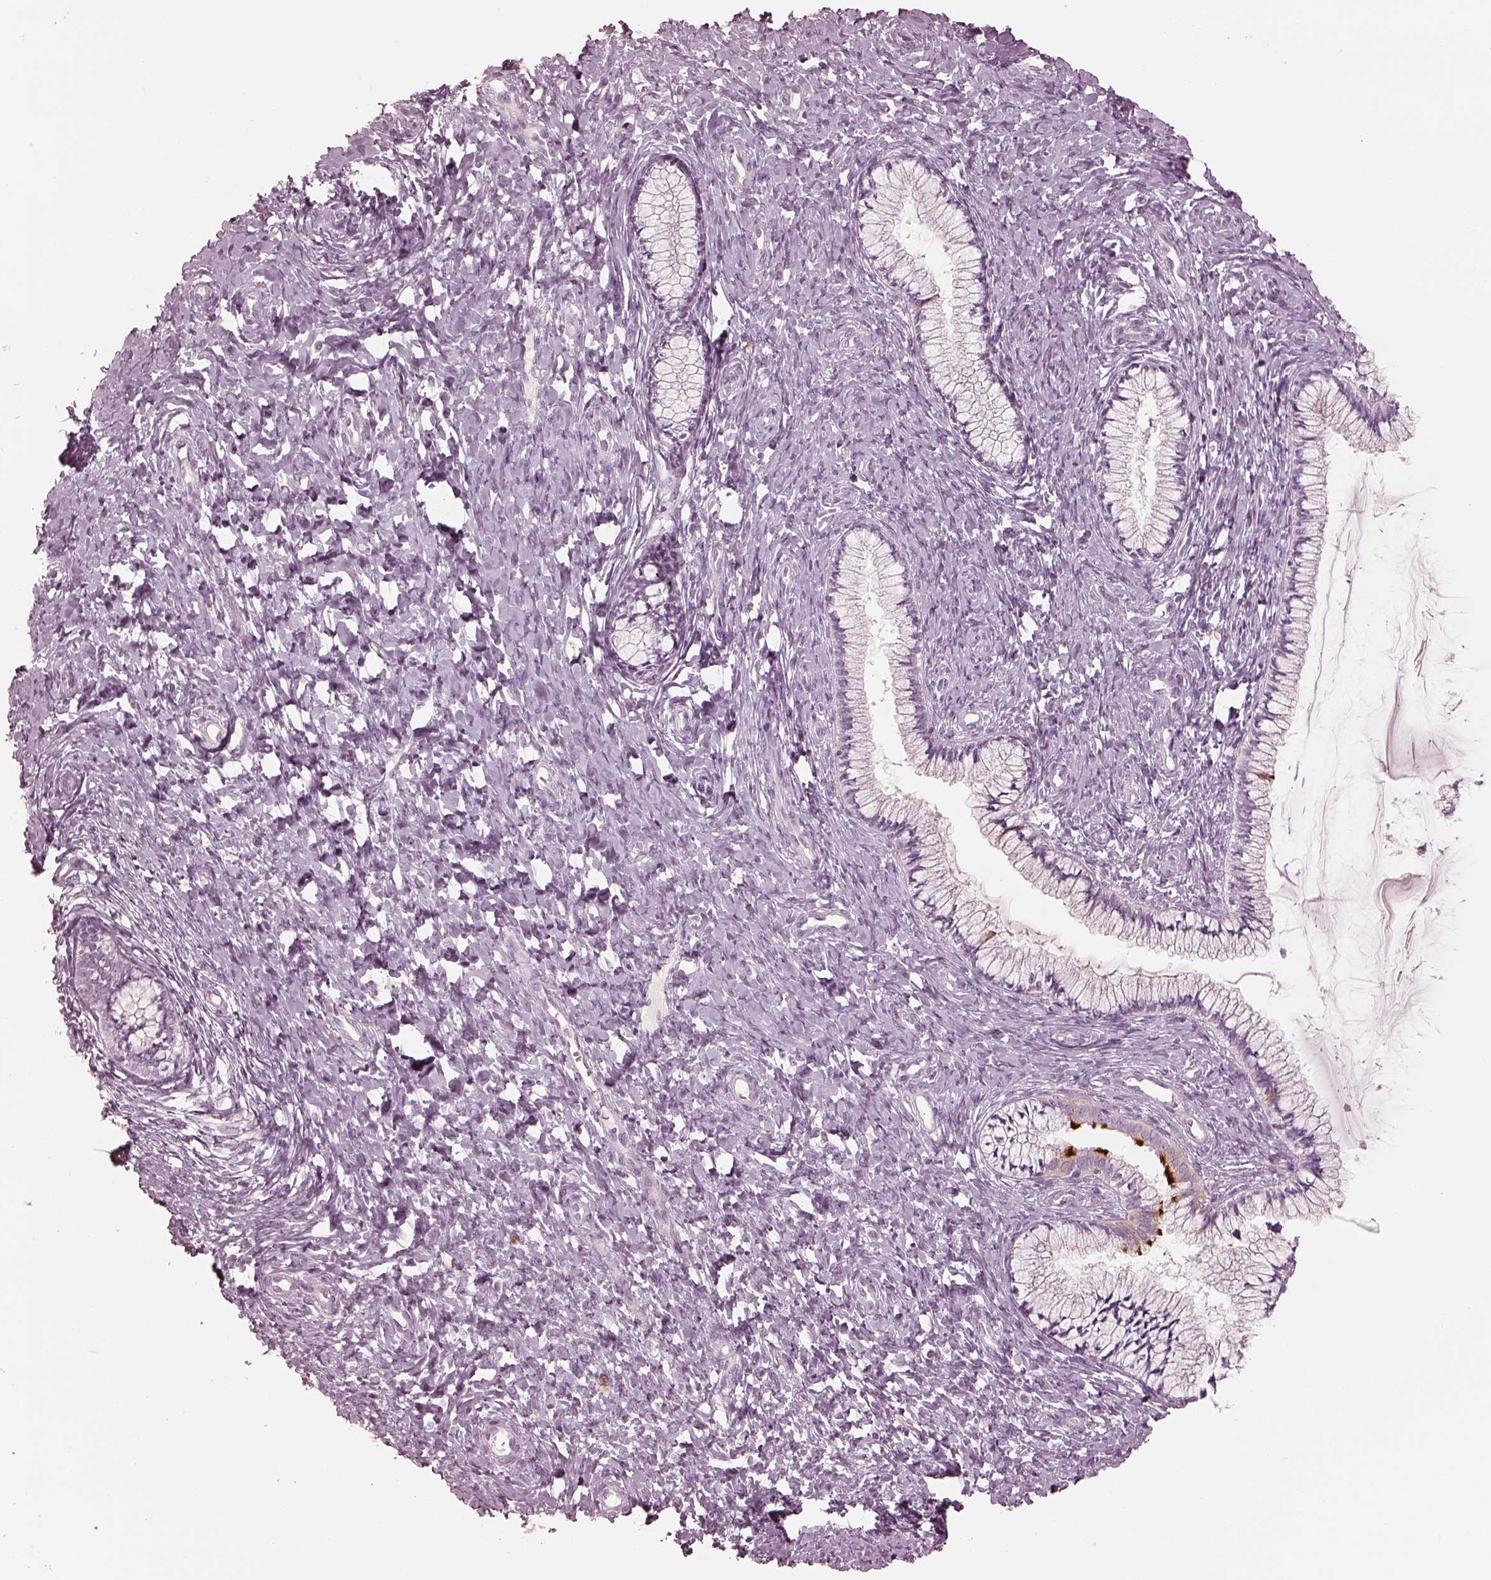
{"staining": {"intensity": "negative", "quantity": "none", "location": "none"}, "tissue": "cervix", "cell_type": "Glandular cells", "image_type": "normal", "snomed": [{"axis": "morphology", "description": "Normal tissue, NOS"}, {"axis": "topography", "description": "Cervix"}], "caption": "An immunohistochemistry (IHC) image of normal cervix is shown. There is no staining in glandular cells of cervix.", "gene": "RSPH9", "patient": {"sex": "female", "age": 37}}